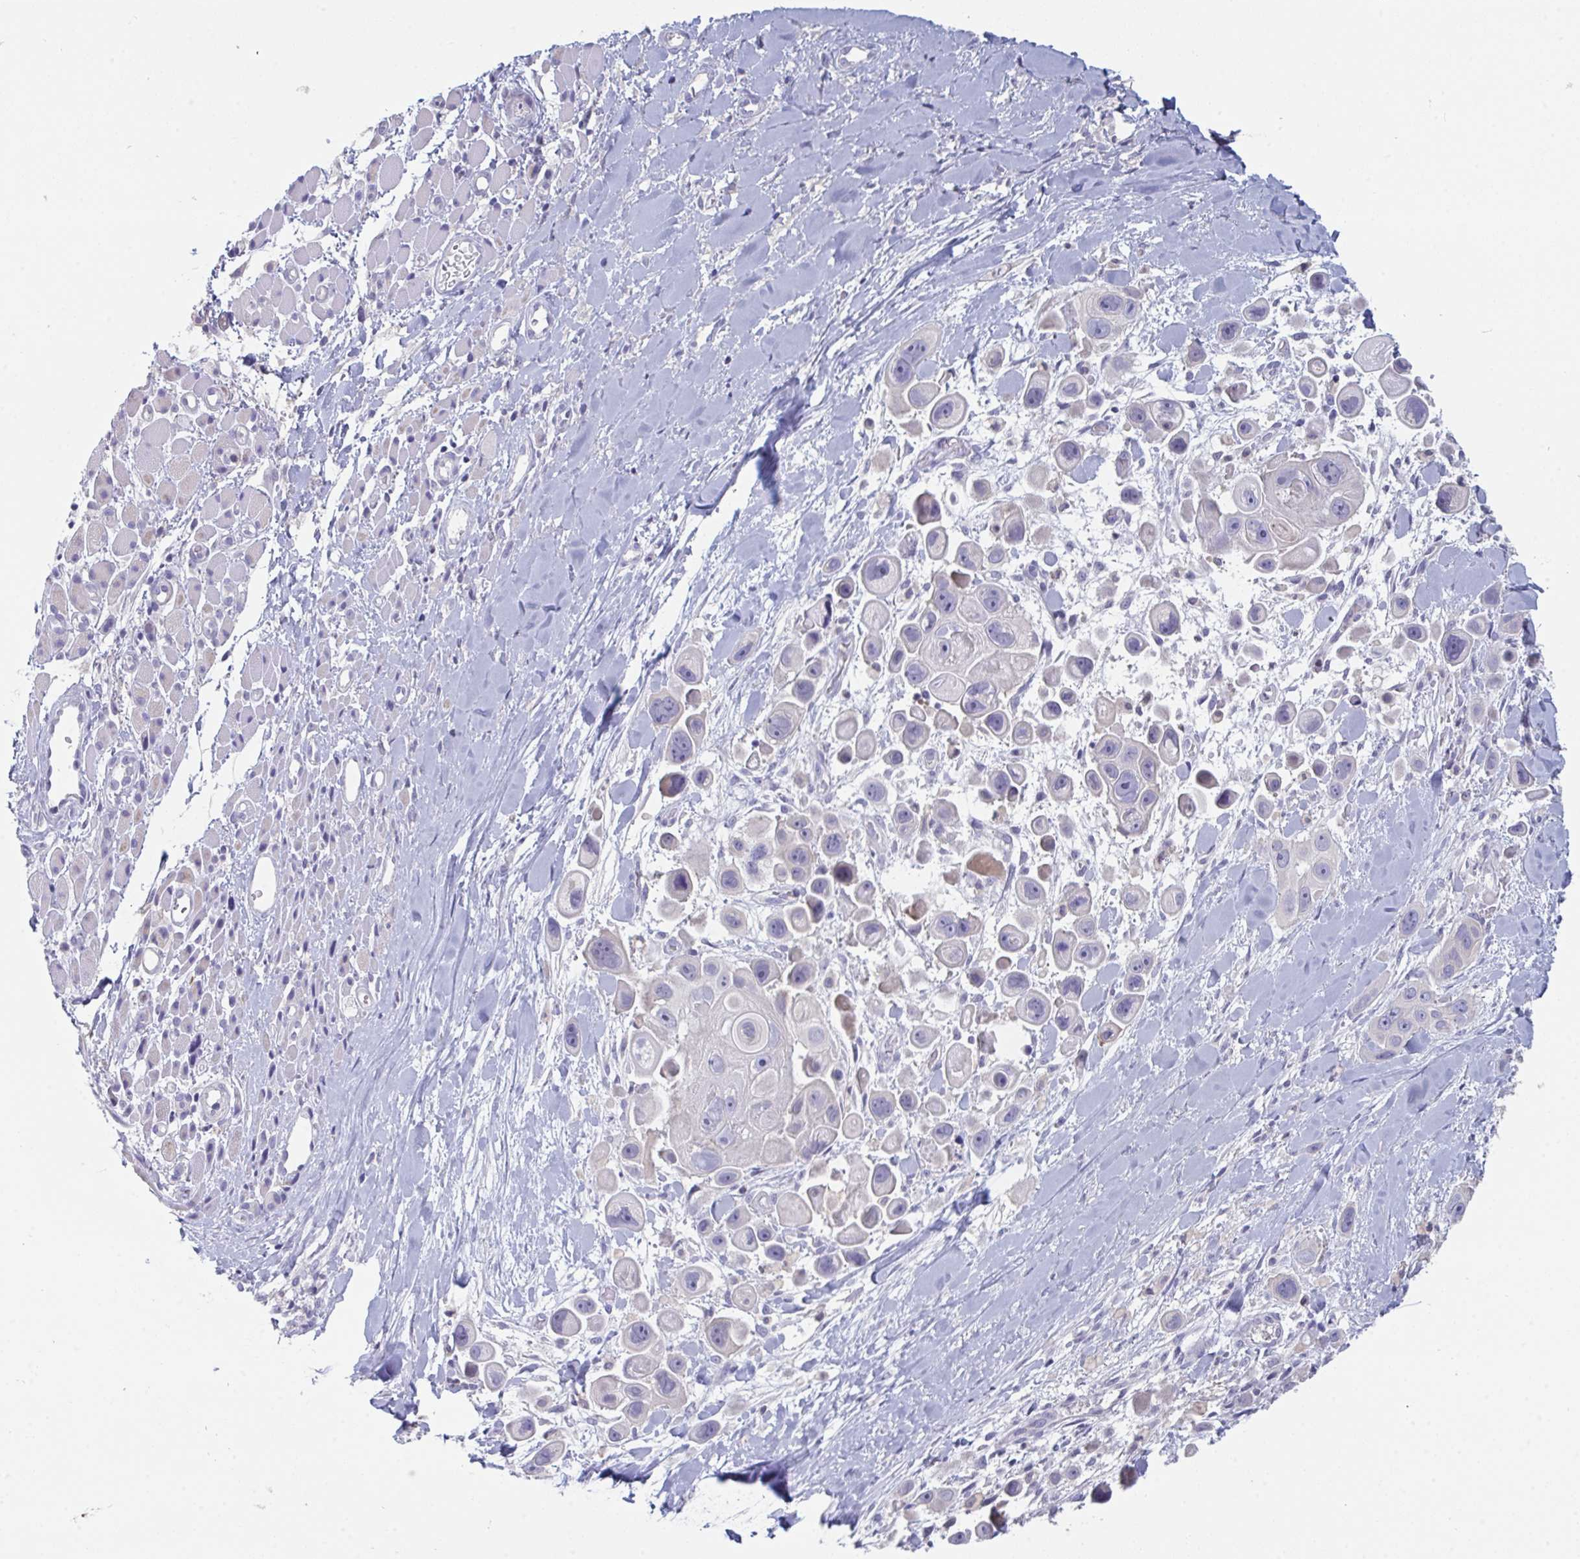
{"staining": {"intensity": "negative", "quantity": "none", "location": "none"}, "tissue": "skin cancer", "cell_type": "Tumor cells", "image_type": "cancer", "snomed": [{"axis": "morphology", "description": "Squamous cell carcinoma, NOS"}, {"axis": "topography", "description": "Skin"}], "caption": "Immunohistochemistry (IHC) of squamous cell carcinoma (skin) reveals no expression in tumor cells.", "gene": "PTPRD", "patient": {"sex": "male", "age": 67}}